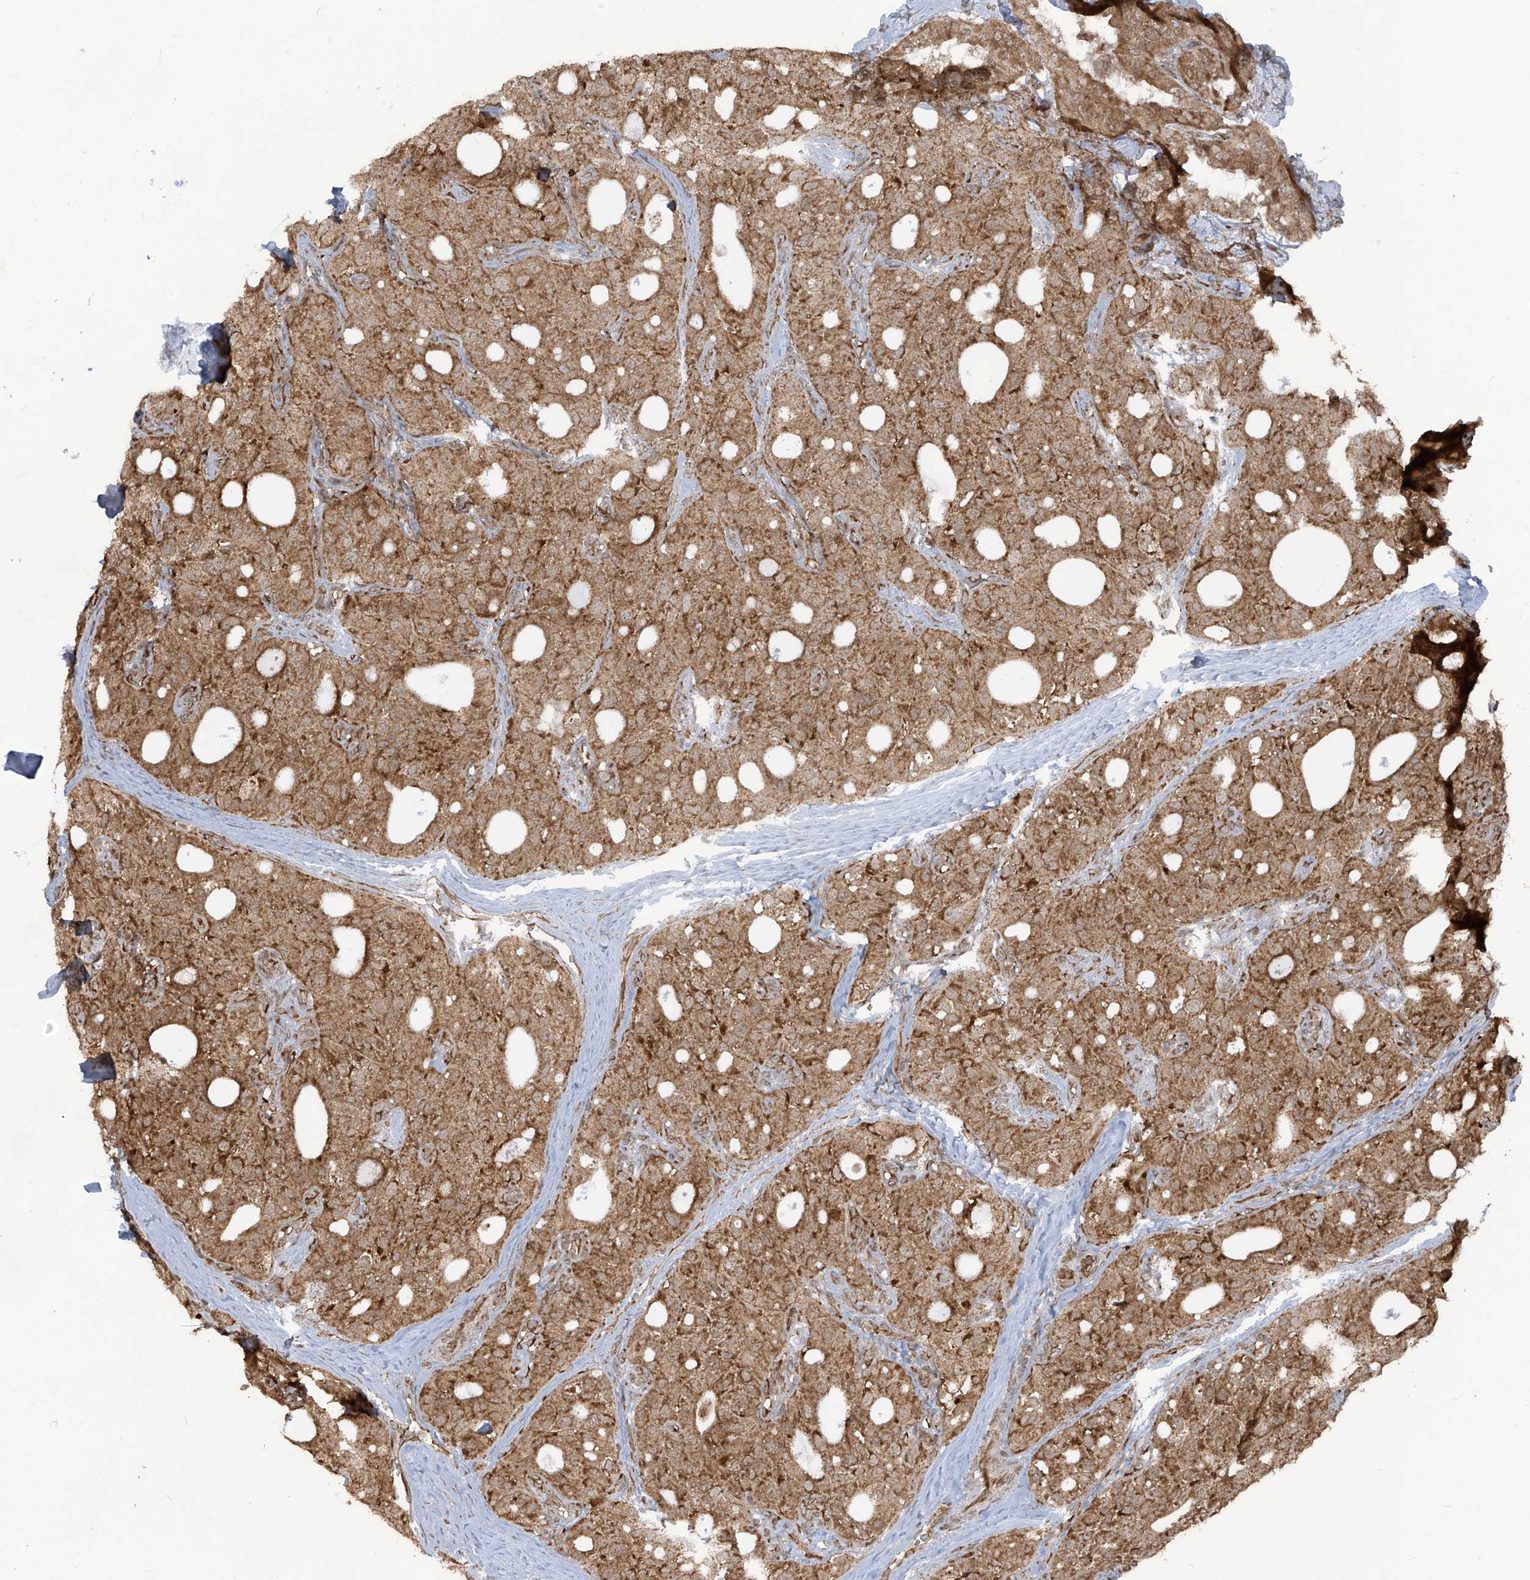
{"staining": {"intensity": "moderate", "quantity": ">75%", "location": "cytoplasmic/membranous"}, "tissue": "thyroid cancer", "cell_type": "Tumor cells", "image_type": "cancer", "snomed": [{"axis": "morphology", "description": "Follicular adenoma carcinoma, NOS"}, {"axis": "topography", "description": "Thyroid gland"}], "caption": "An immunohistochemistry (IHC) photomicrograph of neoplastic tissue is shown. Protein staining in brown highlights moderate cytoplasmic/membranous positivity in follicular adenoma carcinoma (thyroid) within tumor cells. (Stains: DAB in brown, nuclei in blue, Microscopy: brightfield microscopy at high magnification).", "gene": "TRIM67", "patient": {"sex": "male", "age": 75}}